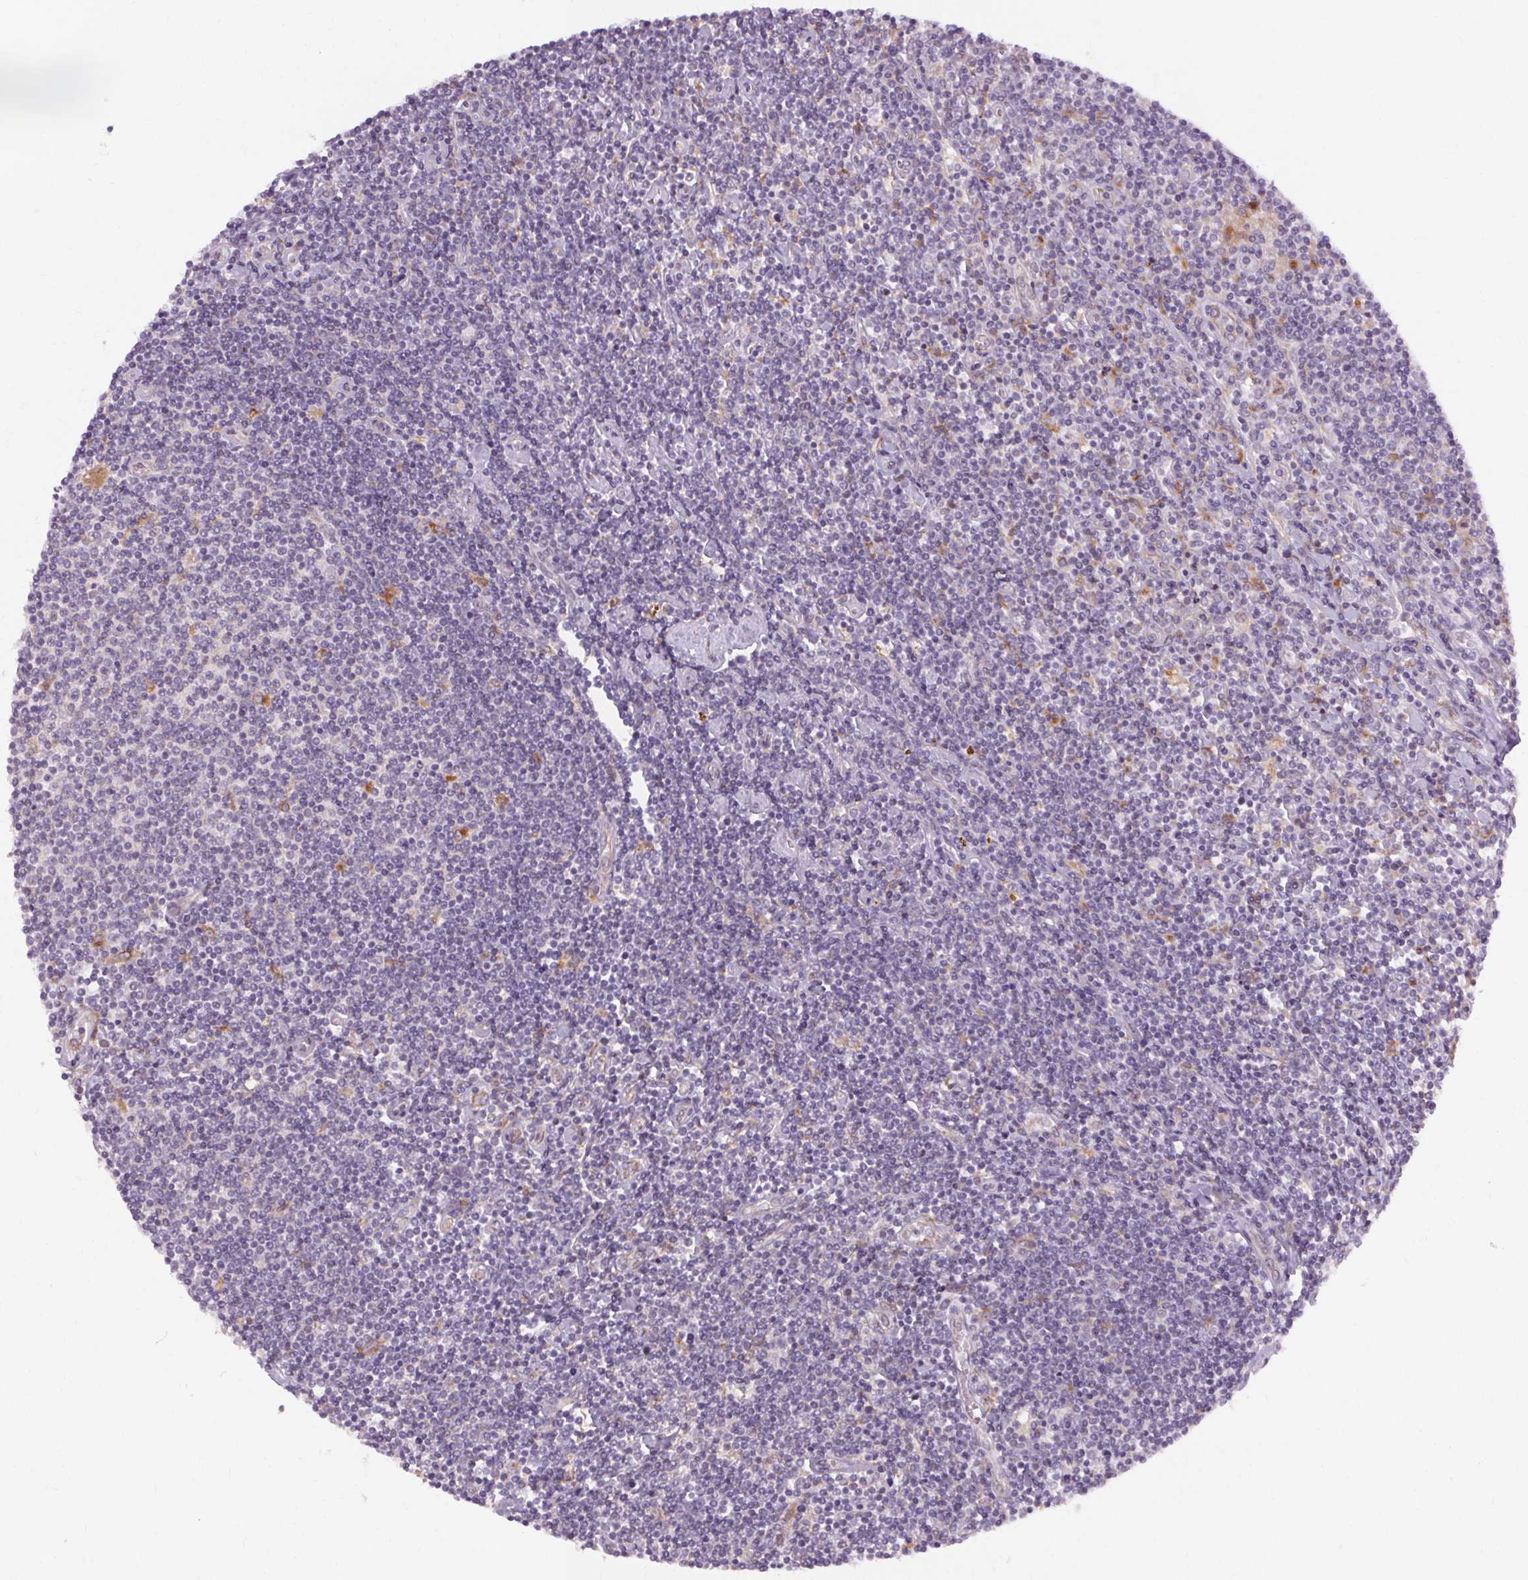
{"staining": {"intensity": "negative", "quantity": "none", "location": "none"}, "tissue": "lymphoma", "cell_type": "Tumor cells", "image_type": "cancer", "snomed": [{"axis": "morphology", "description": "Hodgkin's disease, NOS"}, {"axis": "topography", "description": "Lymph node"}], "caption": "The micrograph reveals no significant staining in tumor cells of lymphoma.", "gene": "TM6SF1", "patient": {"sex": "male", "age": 40}}